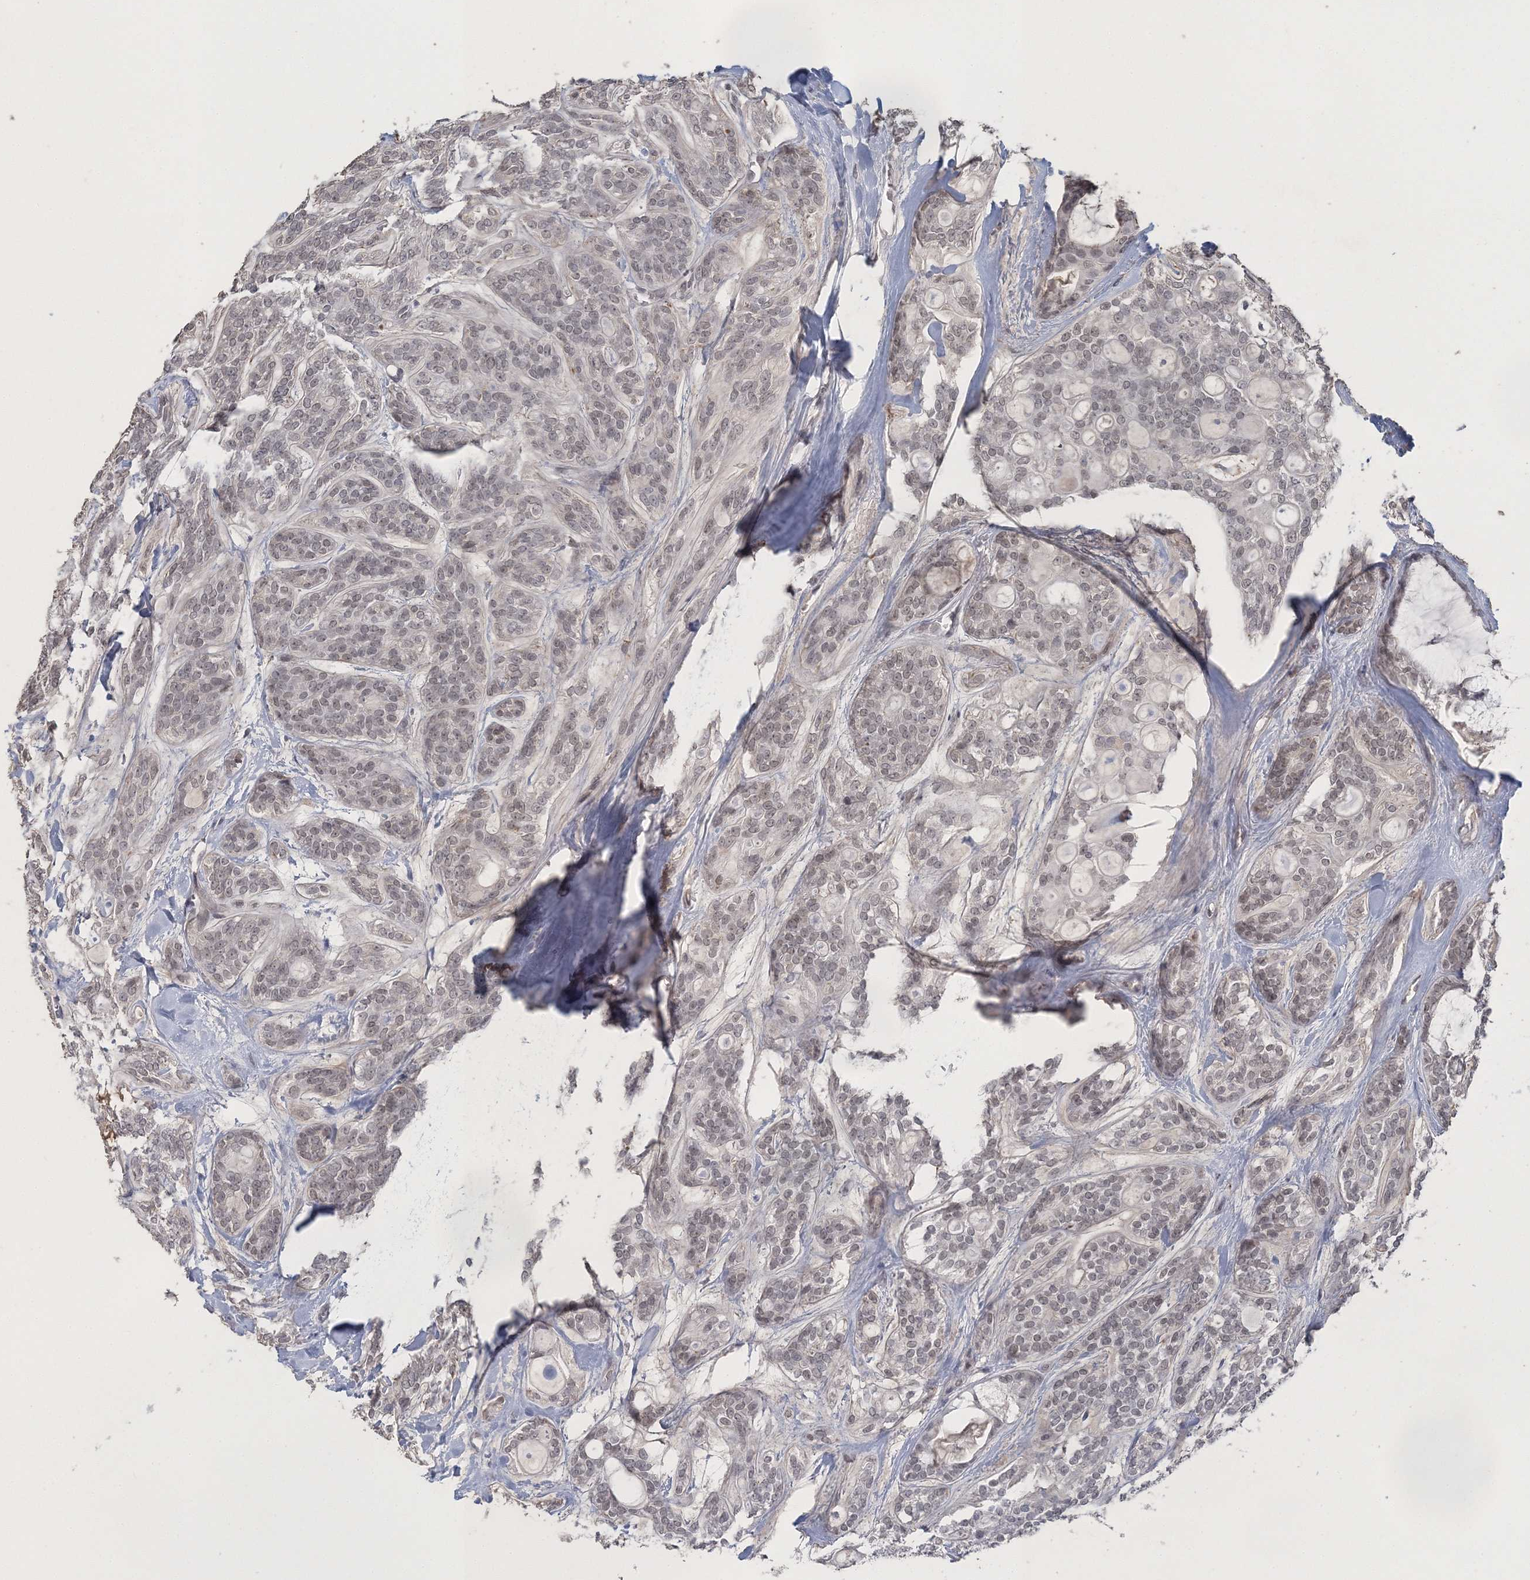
{"staining": {"intensity": "negative", "quantity": "none", "location": "none"}, "tissue": "head and neck cancer", "cell_type": "Tumor cells", "image_type": "cancer", "snomed": [{"axis": "morphology", "description": "Adenocarcinoma, NOS"}, {"axis": "topography", "description": "Head-Neck"}], "caption": "Immunohistochemical staining of head and neck cancer (adenocarcinoma) displays no significant staining in tumor cells.", "gene": "UIMC1", "patient": {"sex": "male", "age": 66}}